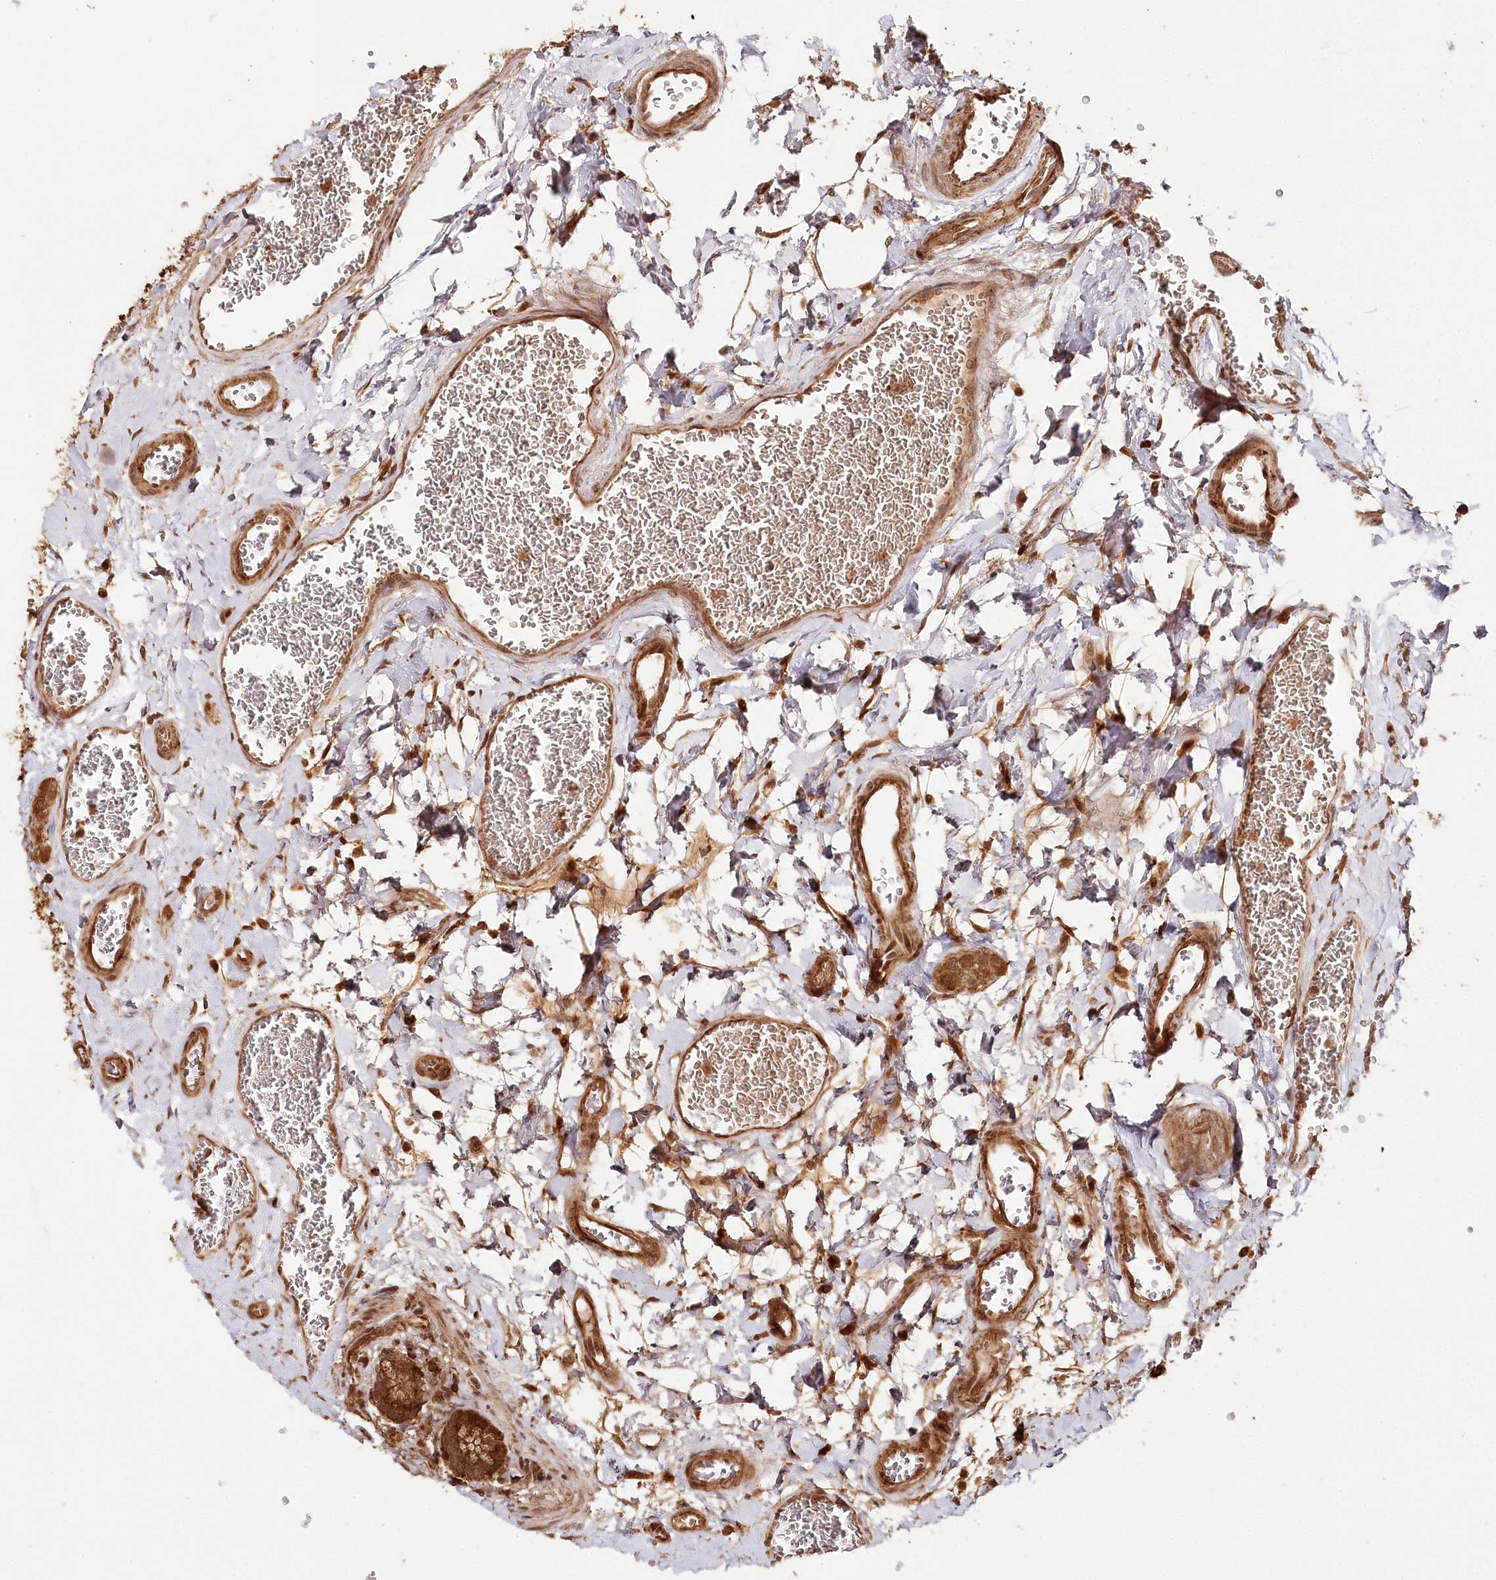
{"staining": {"intensity": "strong", "quantity": ">75%", "location": "cytoplasmic/membranous,nuclear"}, "tissue": "small intestine", "cell_type": "Glandular cells", "image_type": "normal", "snomed": [{"axis": "morphology", "description": "Normal tissue, NOS"}, {"axis": "topography", "description": "Small intestine"}], "caption": "Protein expression analysis of benign human small intestine reveals strong cytoplasmic/membranous,nuclear staining in approximately >75% of glandular cells.", "gene": "ULK2", "patient": {"sex": "male", "age": 52}}